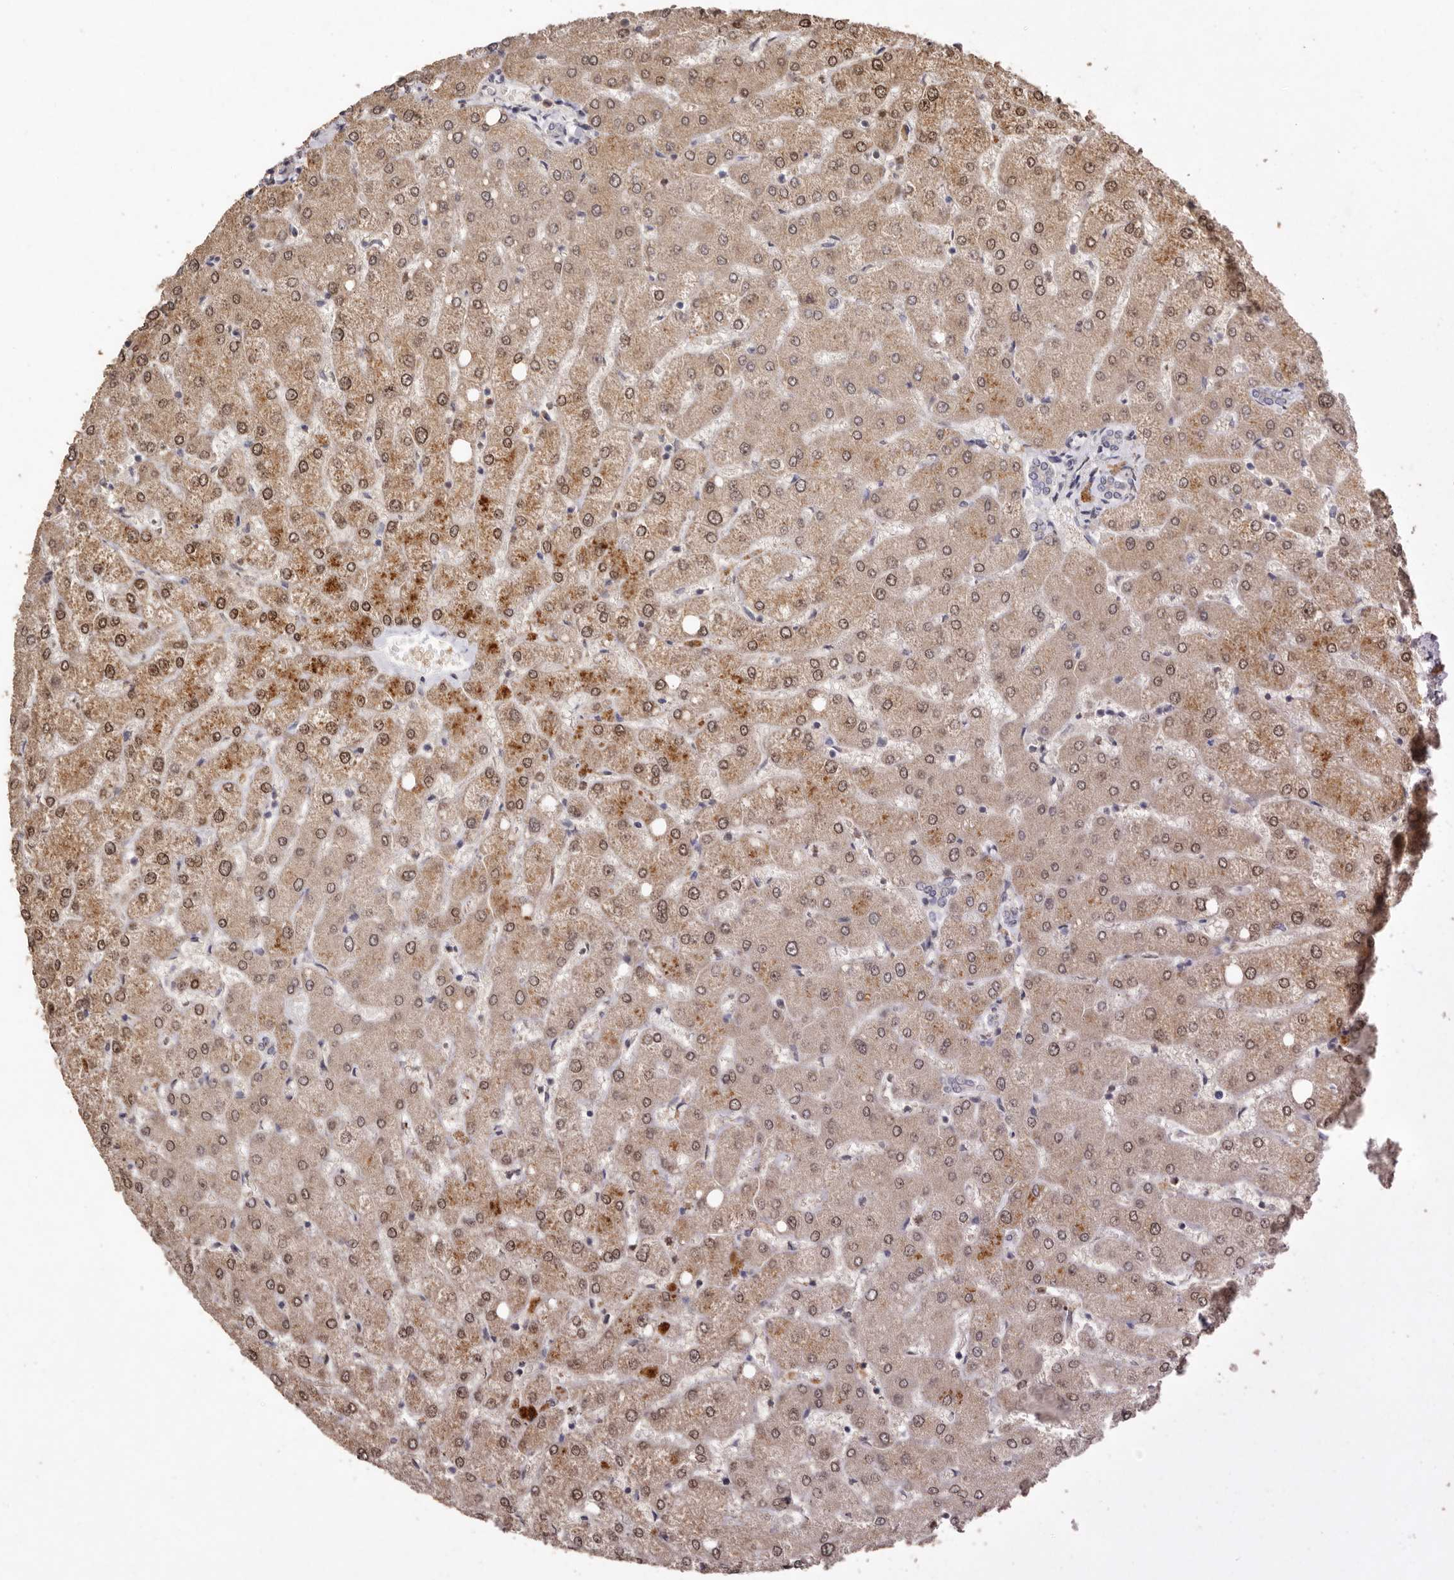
{"staining": {"intensity": "negative", "quantity": "none", "location": "none"}, "tissue": "liver", "cell_type": "Cholangiocytes", "image_type": "normal", "snomed": [{"axis": "morphology", "description": "Normal tissue, NOS"}, {"axis": "topography", "description": "Liver"}], "caption": "The immunohistochemistry micrograph has no significant expression in cholangiocytes of liver. (DAB (3,3'-diaminobenzidine) IHC with hematoxylin counter stain).", "gene": "SULT1E1", "patient": {"sex": "female", "age": 54}}